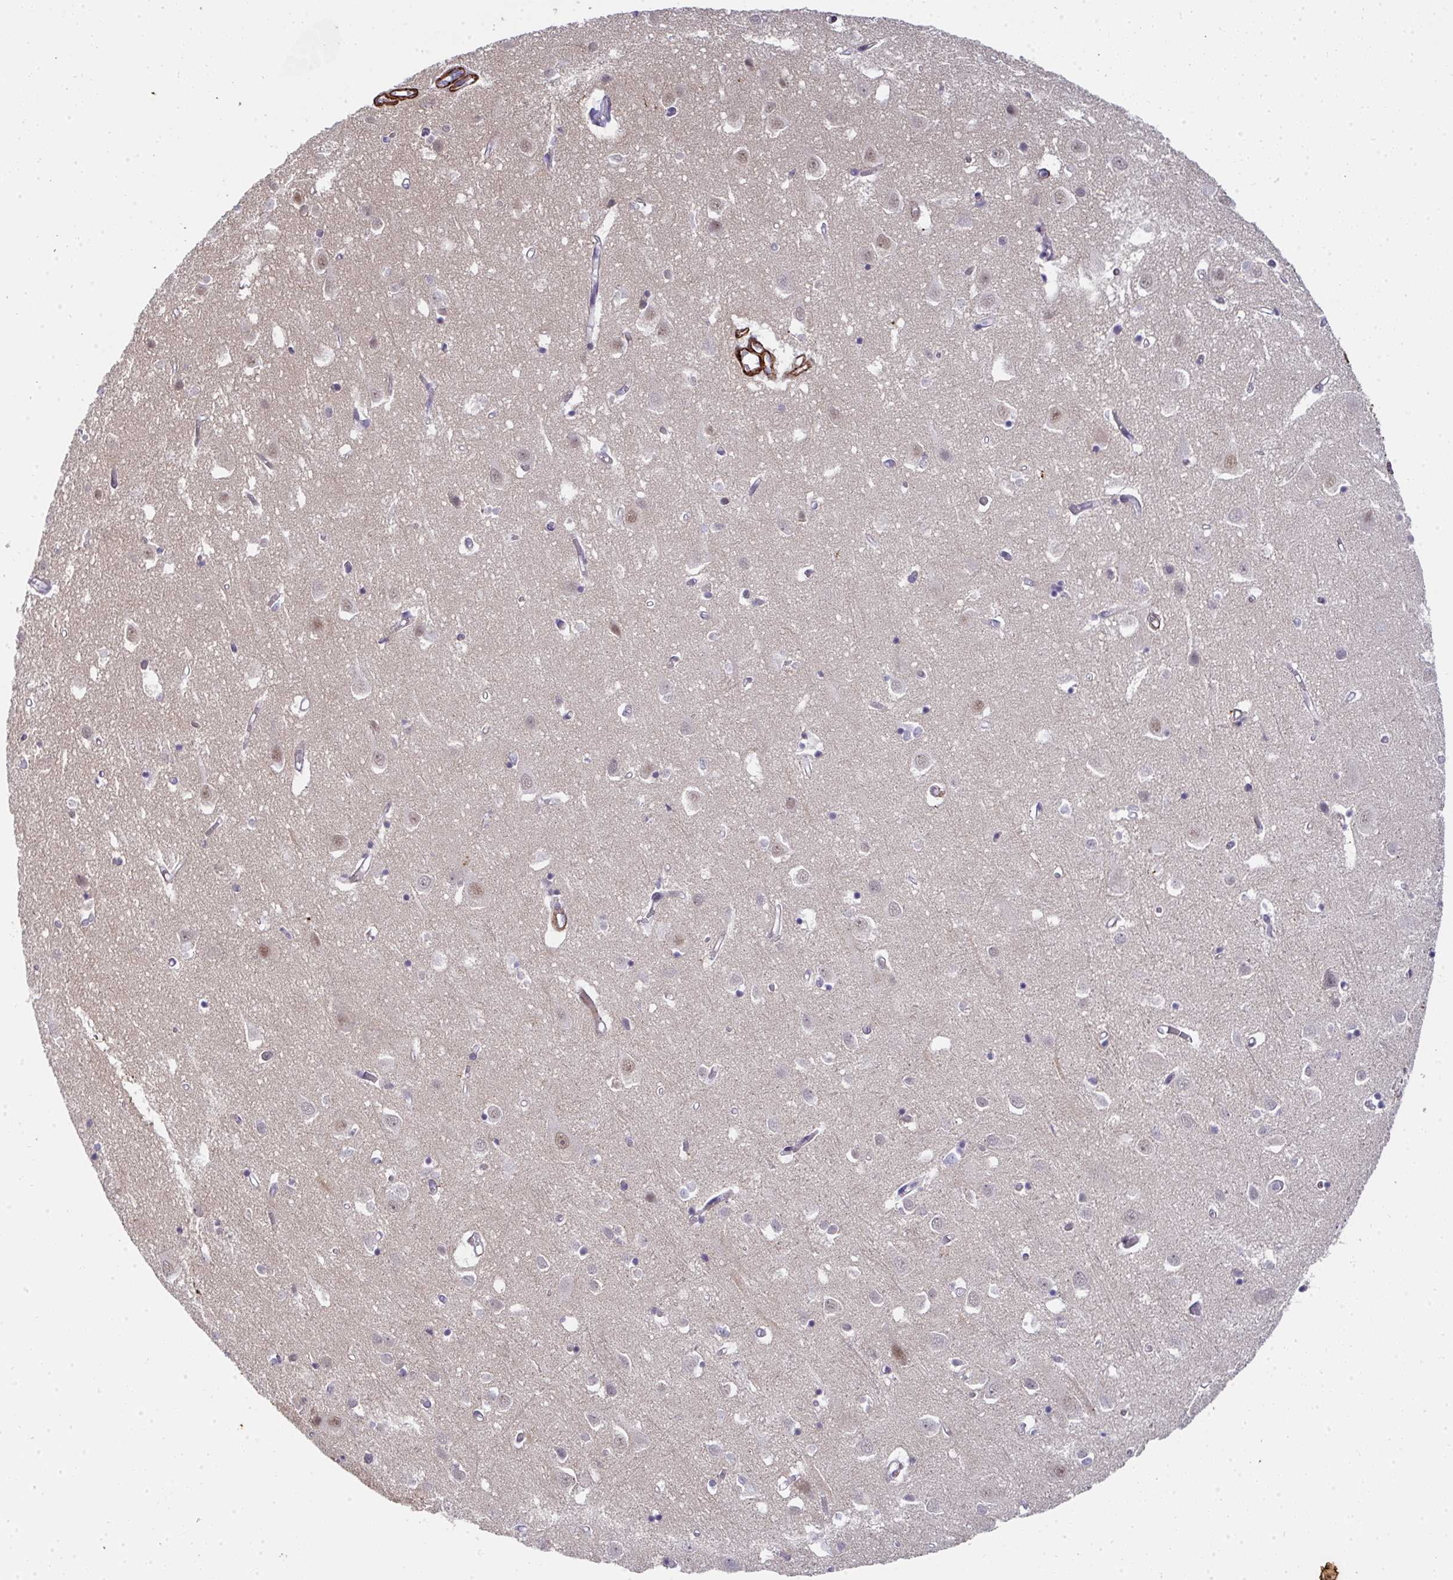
{"staining": {"intensity": "negative", "quantity": "none", "location": "none"}, "tissue": "cerebral cortex", "cell_type": "Endothelial cells", "image_type": "normal", "snomed": [{"axis": "morphology", "description": "Normal tissue, NOS"}, {"axis": "topography", "description": "Cerebral cortex"}], "caption": "High power microscopy histopathology image of an IHC micrograph of normal cerebral cortex, revealing no significant expression in endothelial cells.", "gene": "GINS2", "patient": {"sex": "male", "age": 70}}